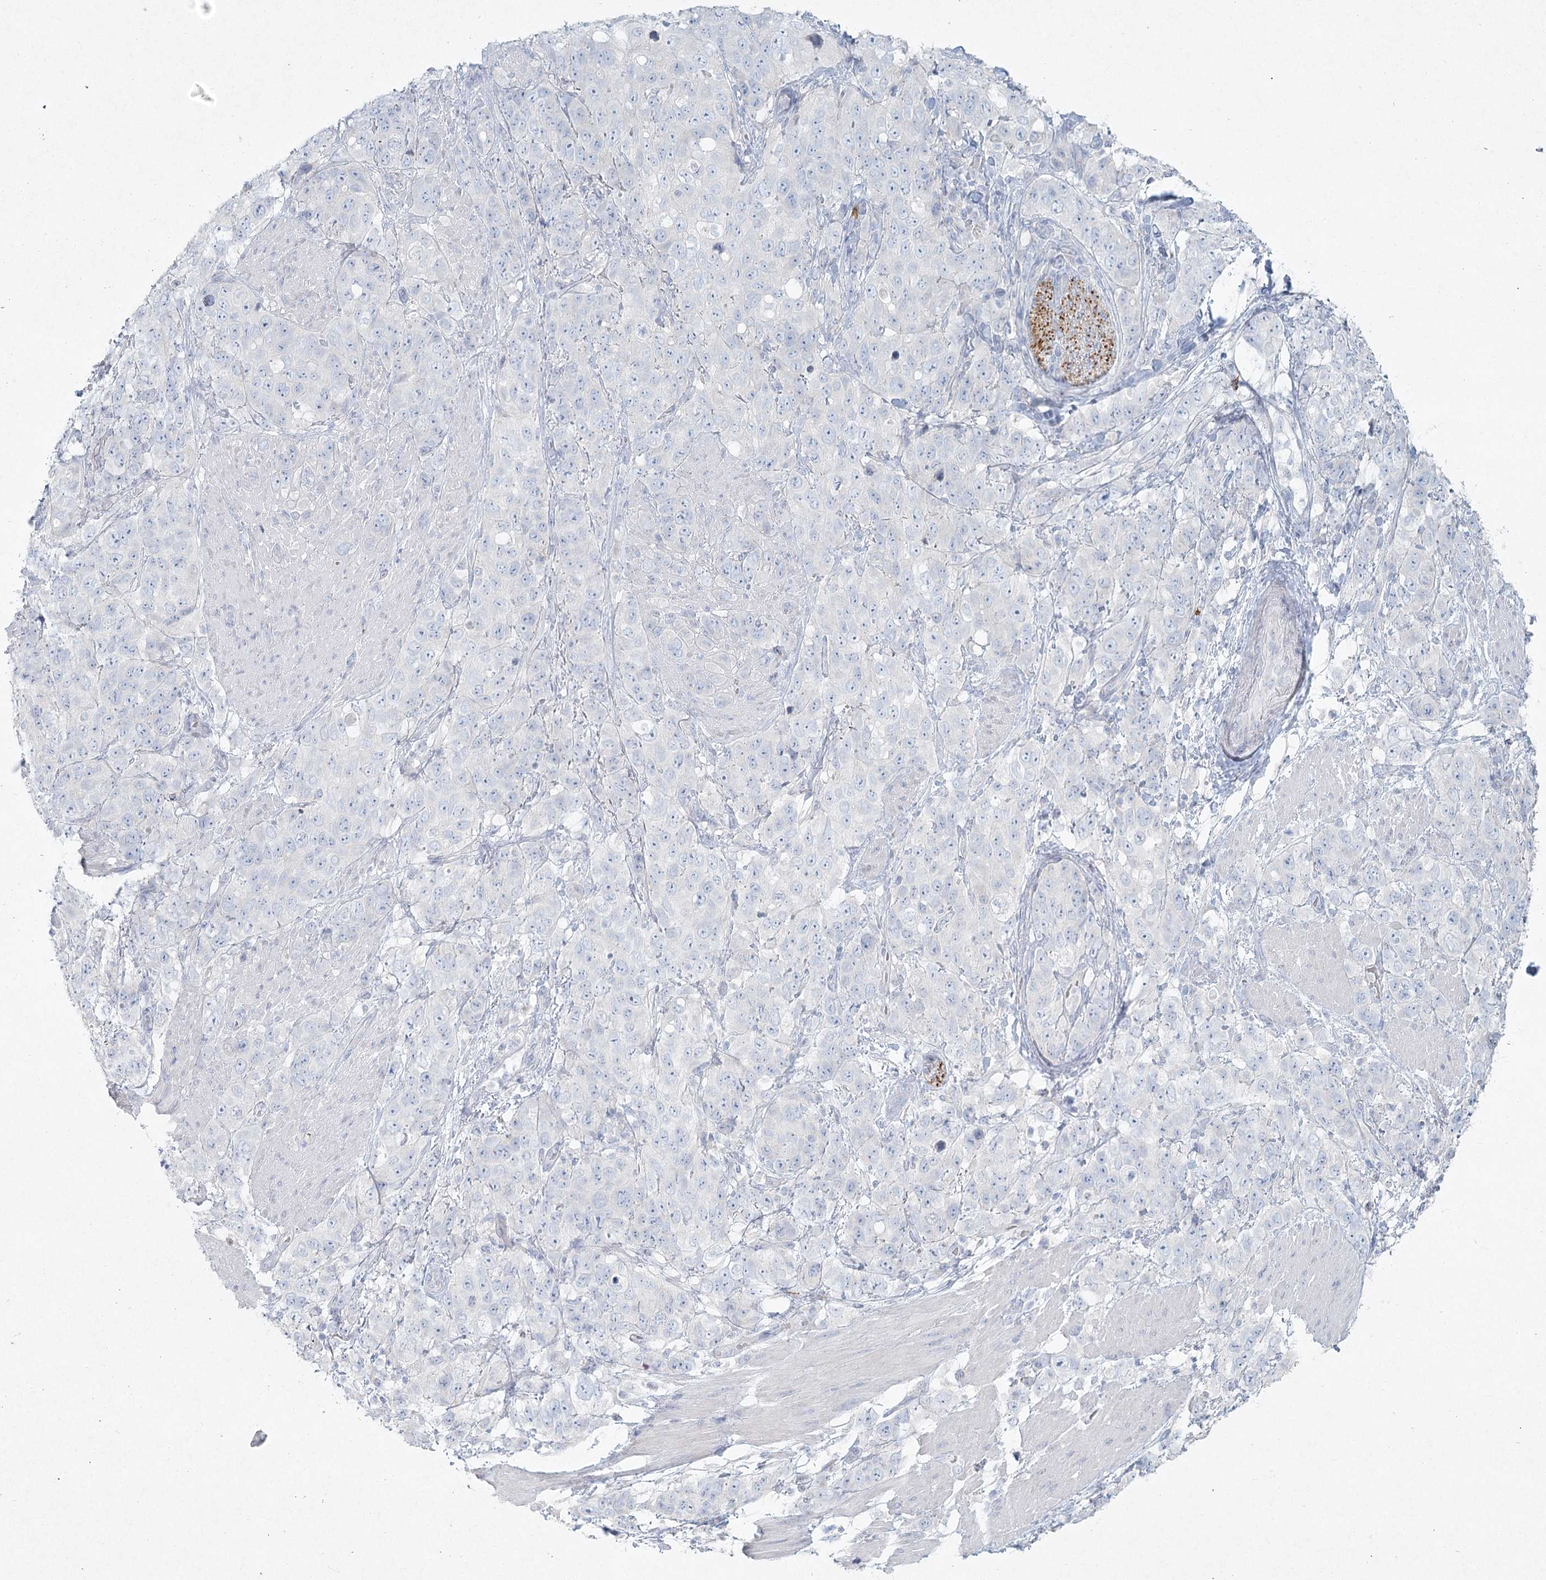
{"staining": {"intensity": "negative", "quantity": "none", "location": "none"}, "tissue": "stomach cancer", "cell_type": "Tumor cells", "image_type": "cancer", "snomed": [{"axis": "morphology", "description": "Adenocarcinoma, NOS"}, {"axis": "topography", "description": "Stomach"}], "caption": "A photomicrograph of human stomach cancer (adenocarcinoma) is negative for staining in tumor cells.", "gene": "LRP2BP", "patient": {"sex": "male", "age": 48}}